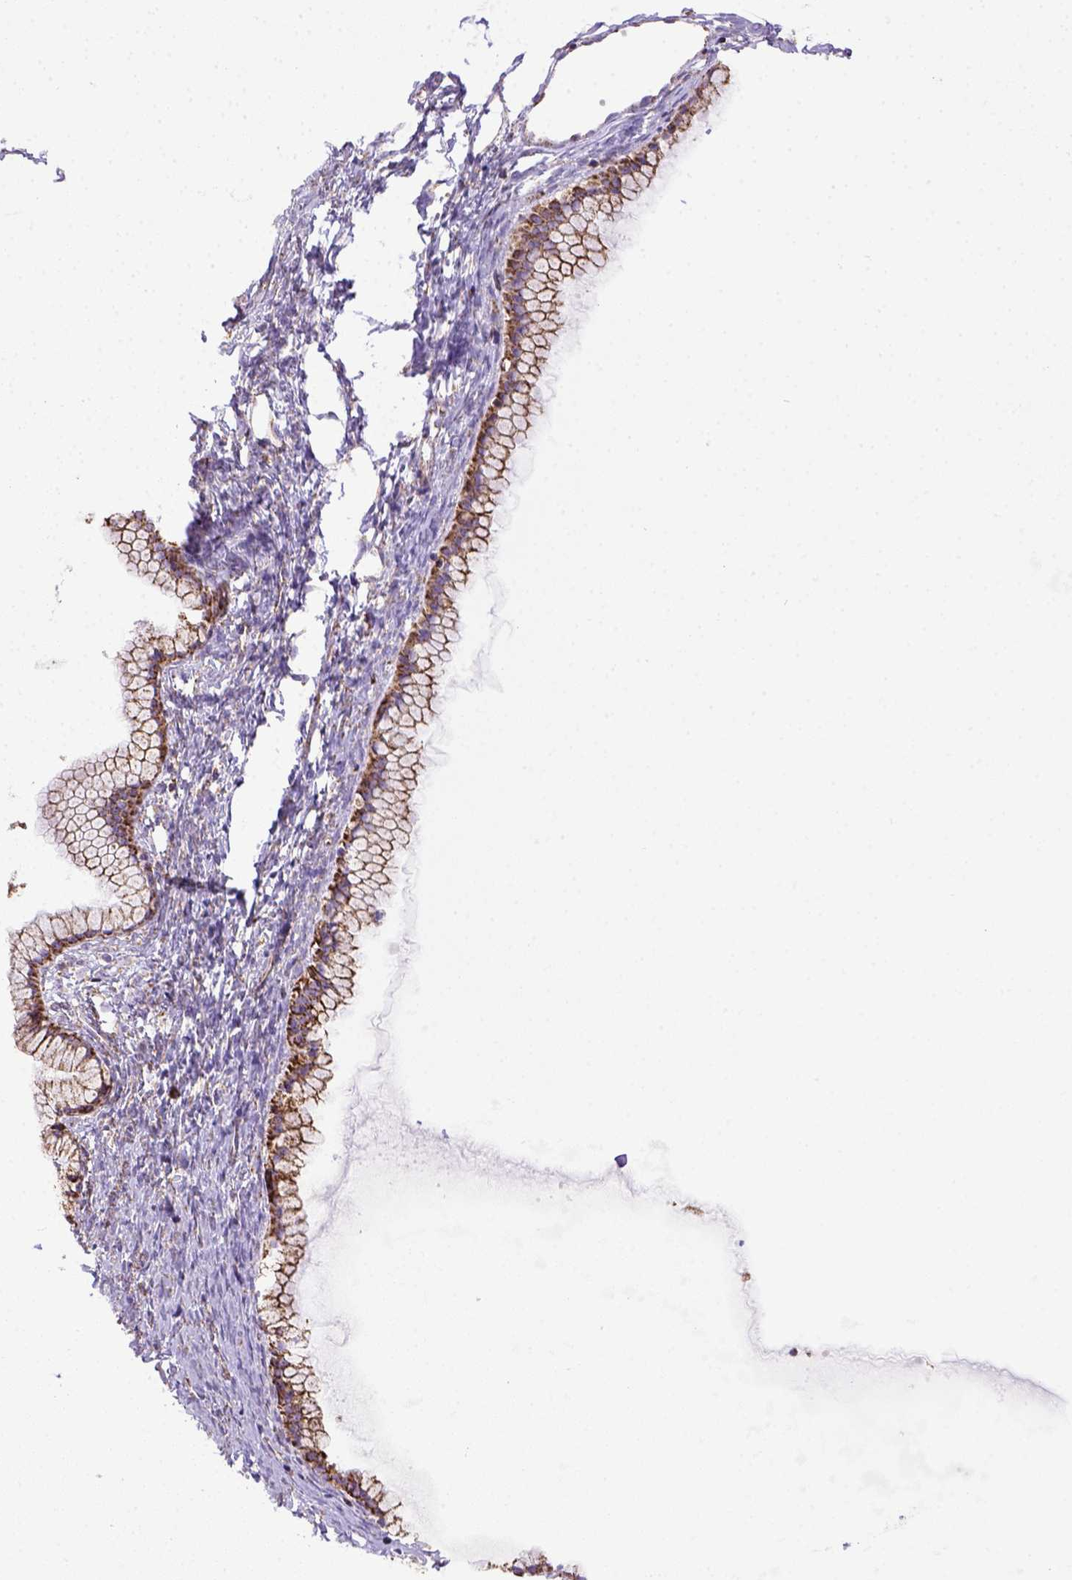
{"staining": {"intensity": "strong", "quantity": ">75%", "location": "cytoplasmic/membranous"}, "tissue": "ovarian cancer", "cell_type": "Tumor cells", "image_type": "cancer", "snomed": [{"axis": "morphology", "description": "Cystadenocarcinoma, mucinous, NOS"}, {"axis": "topography", "description": "Ovary"}], "caption": "A high amount of strong cytoplasmic/membranous positivity is present in approximately >75% of tumor cells in mucinous cystadenocarcinoma (ovarian) tissue.", "gene": "MT-CO1", "patient": {"sex": "female", "age": 41}}